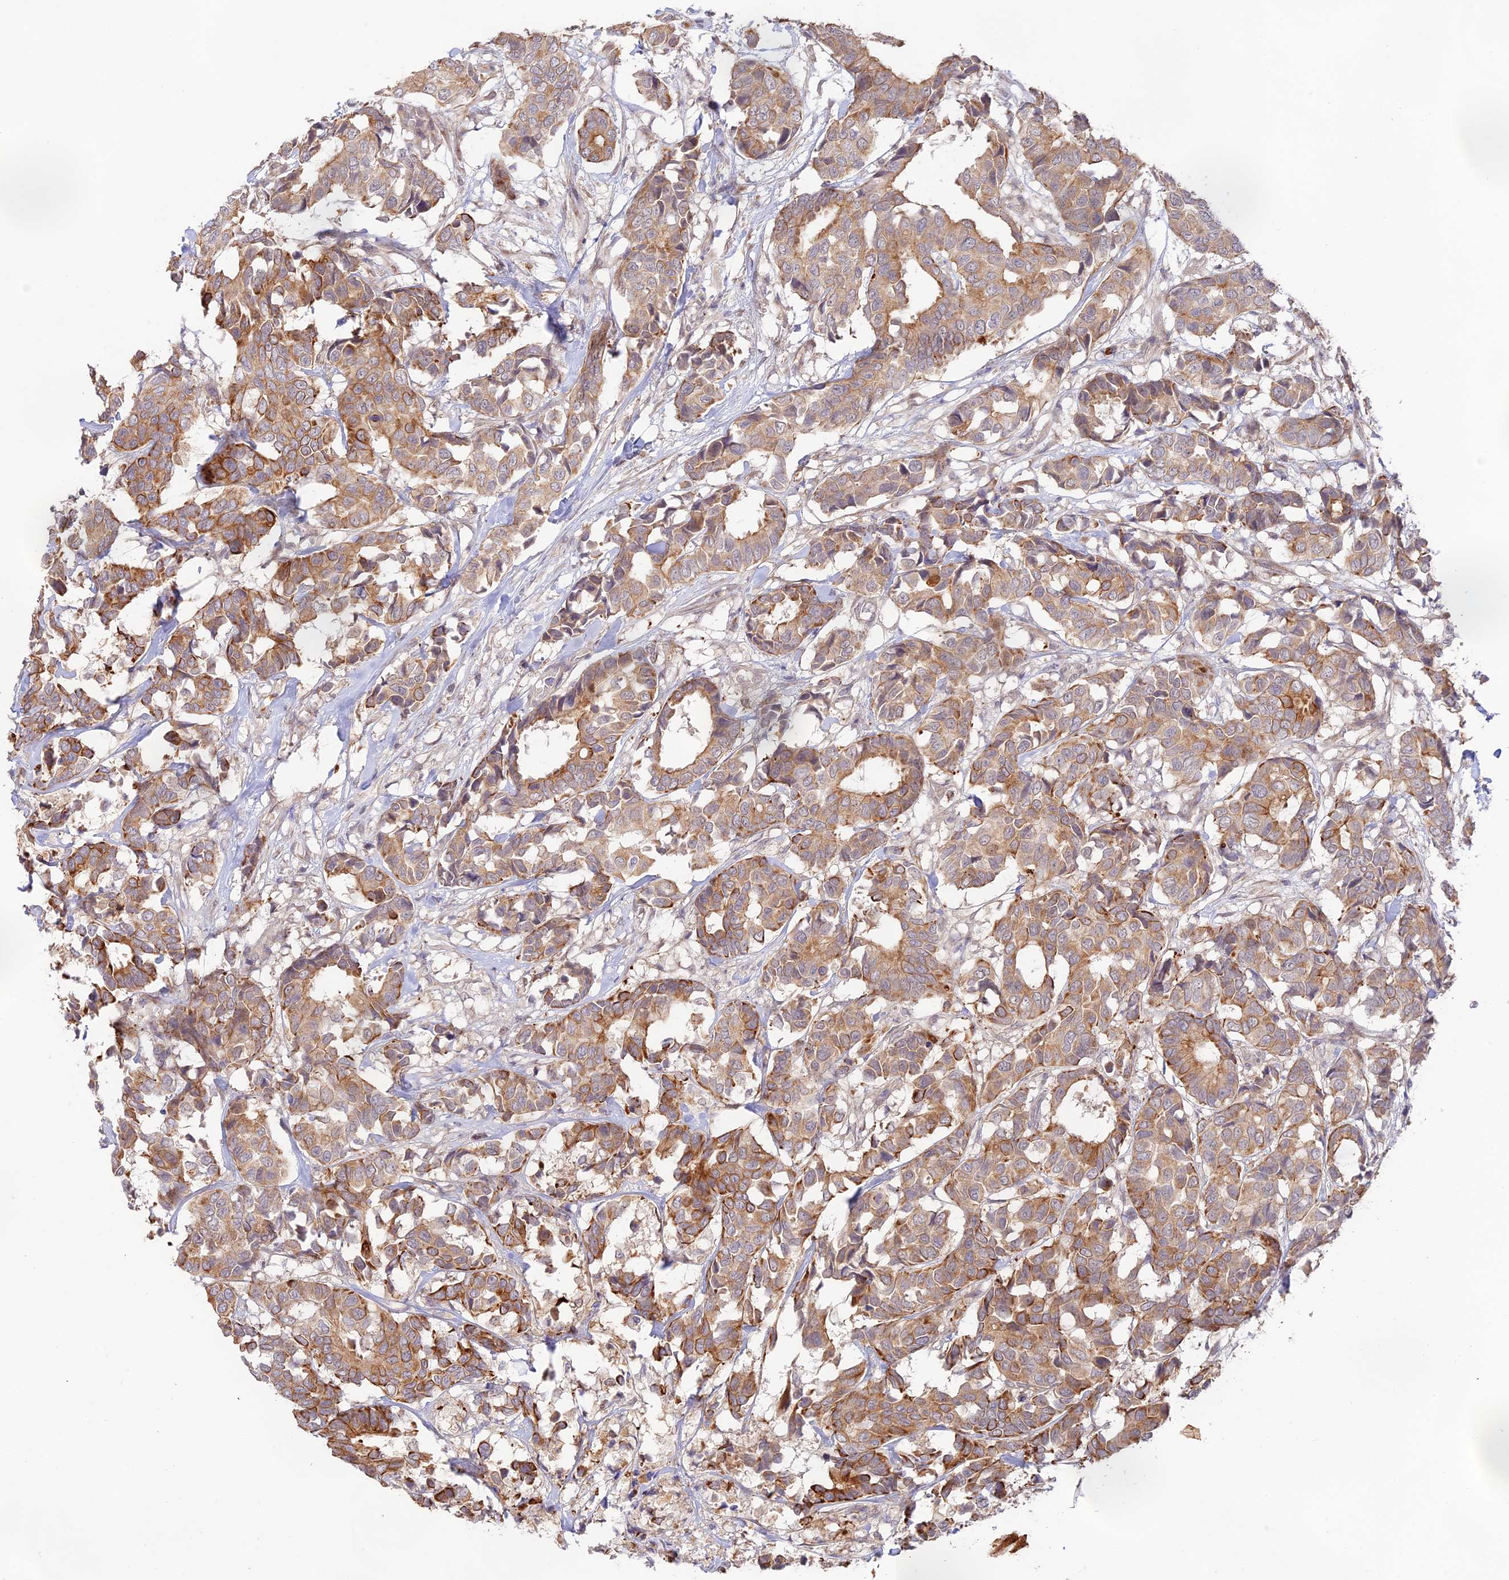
{"staining": {"intensity": "moderate", "quantity": ">75%", "location": "cytoplasmic/membranous"}, "tissue": "breast cancer", "cell_type": "Tumor cells", "image_type": "cancer", "snomed": [{"axis": "morphology", "description": "Normal tissue, NOS"}, {"axis": "morphology", "description": "Duct carcinoma"}, {"axis": "topography", "description": "Breast"}], "caption": "Tumor cells exhibit medium levels of moderate cytoplasmic/membranous expression in about >75% of cells in breast cancer (infiltrating ductal carcinoma).", "gene": "CAMSAP3", "patient": {"sex": "female", "age": 87}}